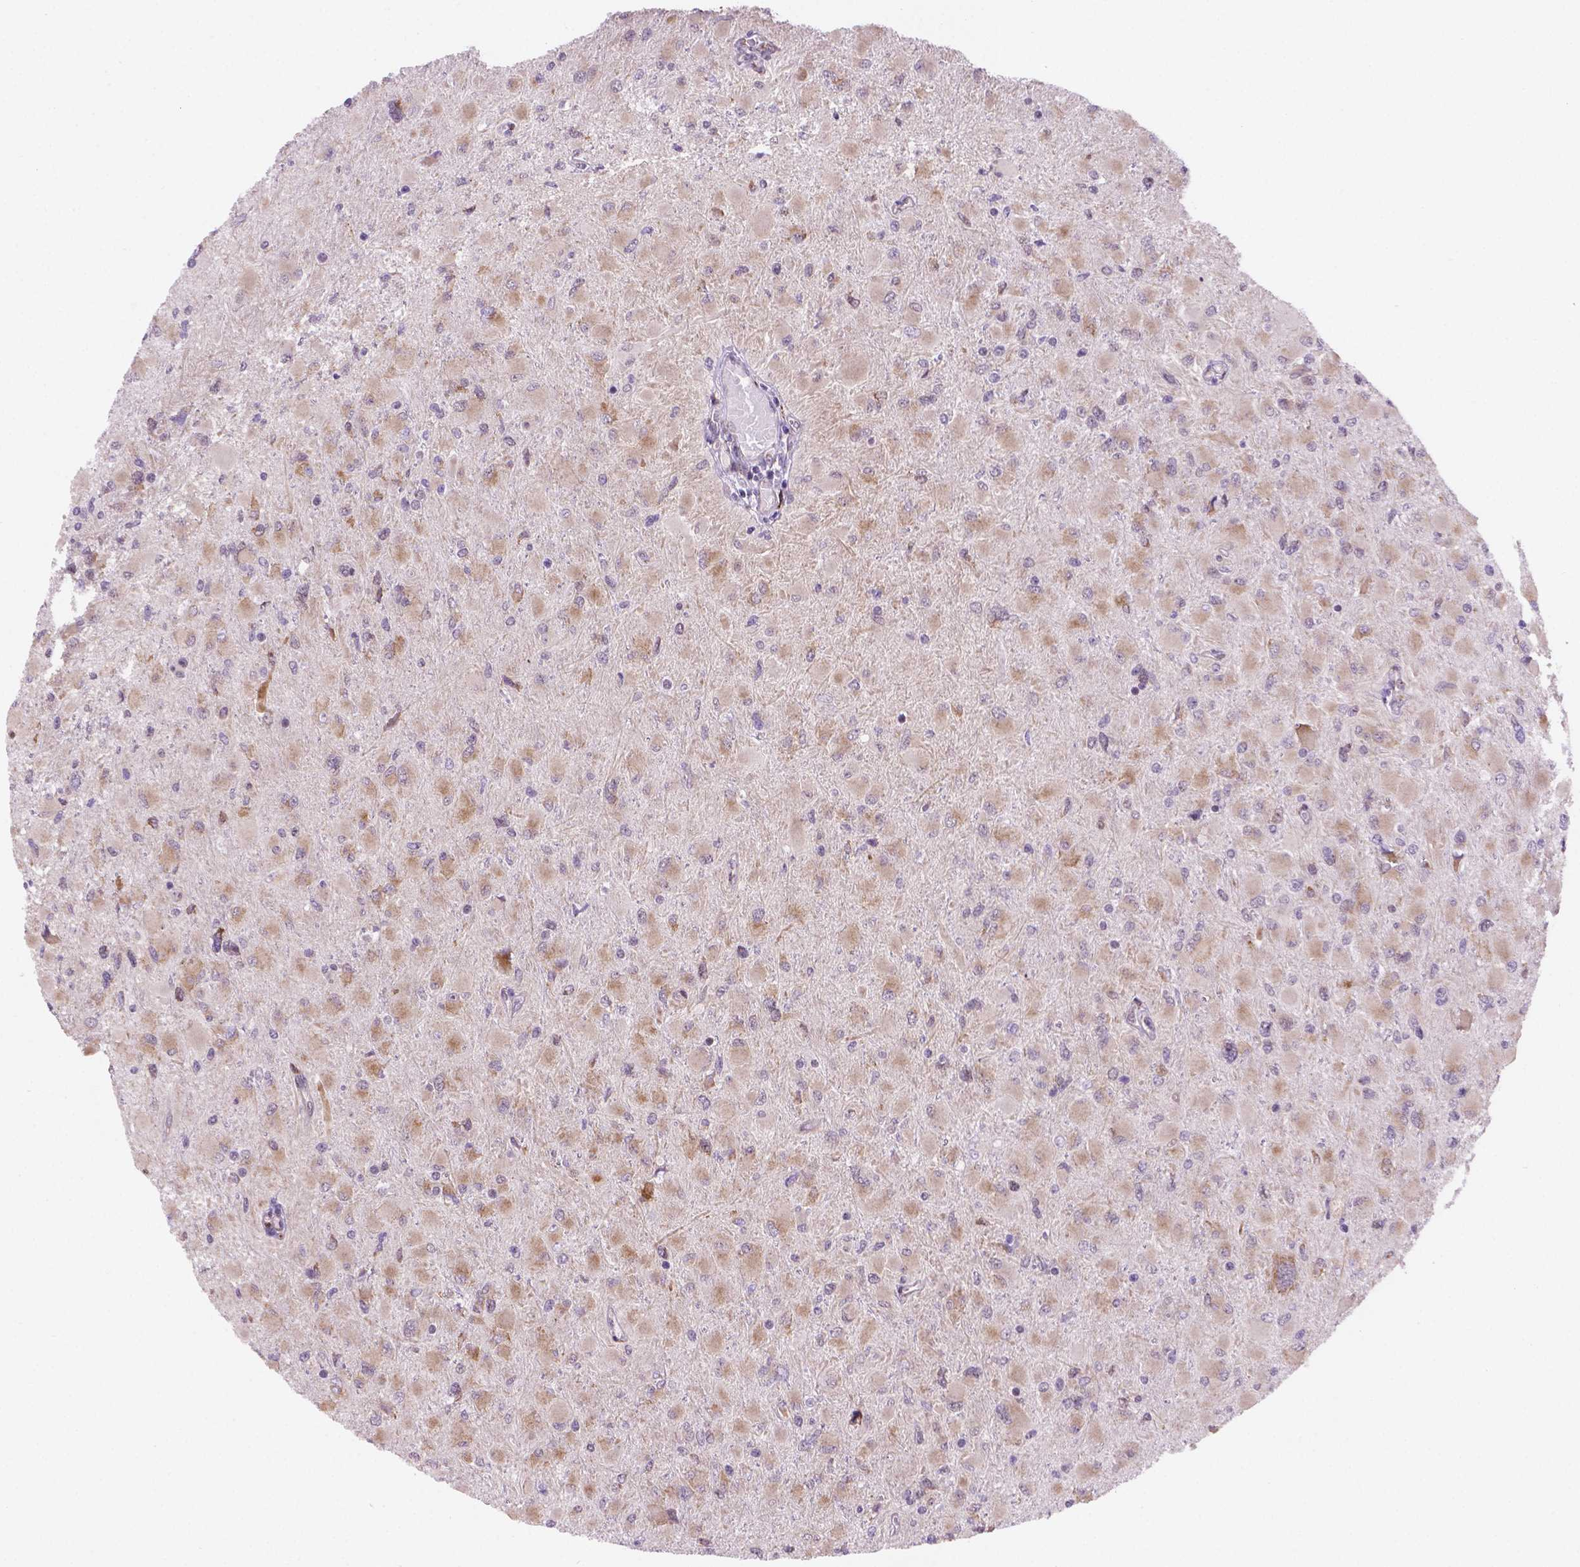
{"staining": {"intensity": "weak", "quantity": ">75%", "location": "cytoplasmic/membranous"}, "tissue": "glioma", "cell_type": "Tumor cells", "image_type": "cancer", "snomed": [{"axis": "morphology", "description": "Glioma, malignant, High grade"}, {"axis": "topography", "description": "Cerebral cortex"}], "caption": "The micrograph shows immunohistochemical staining of malignant glioma (high-grade). There is weak cytoplasmic/membranous staining is appreciated in approximately >75% of tumor cells. (IHC, brightfield microscopy, high magnification).", "gene": "FNIP1", "patient": {"sex": "female", "age": 36}}